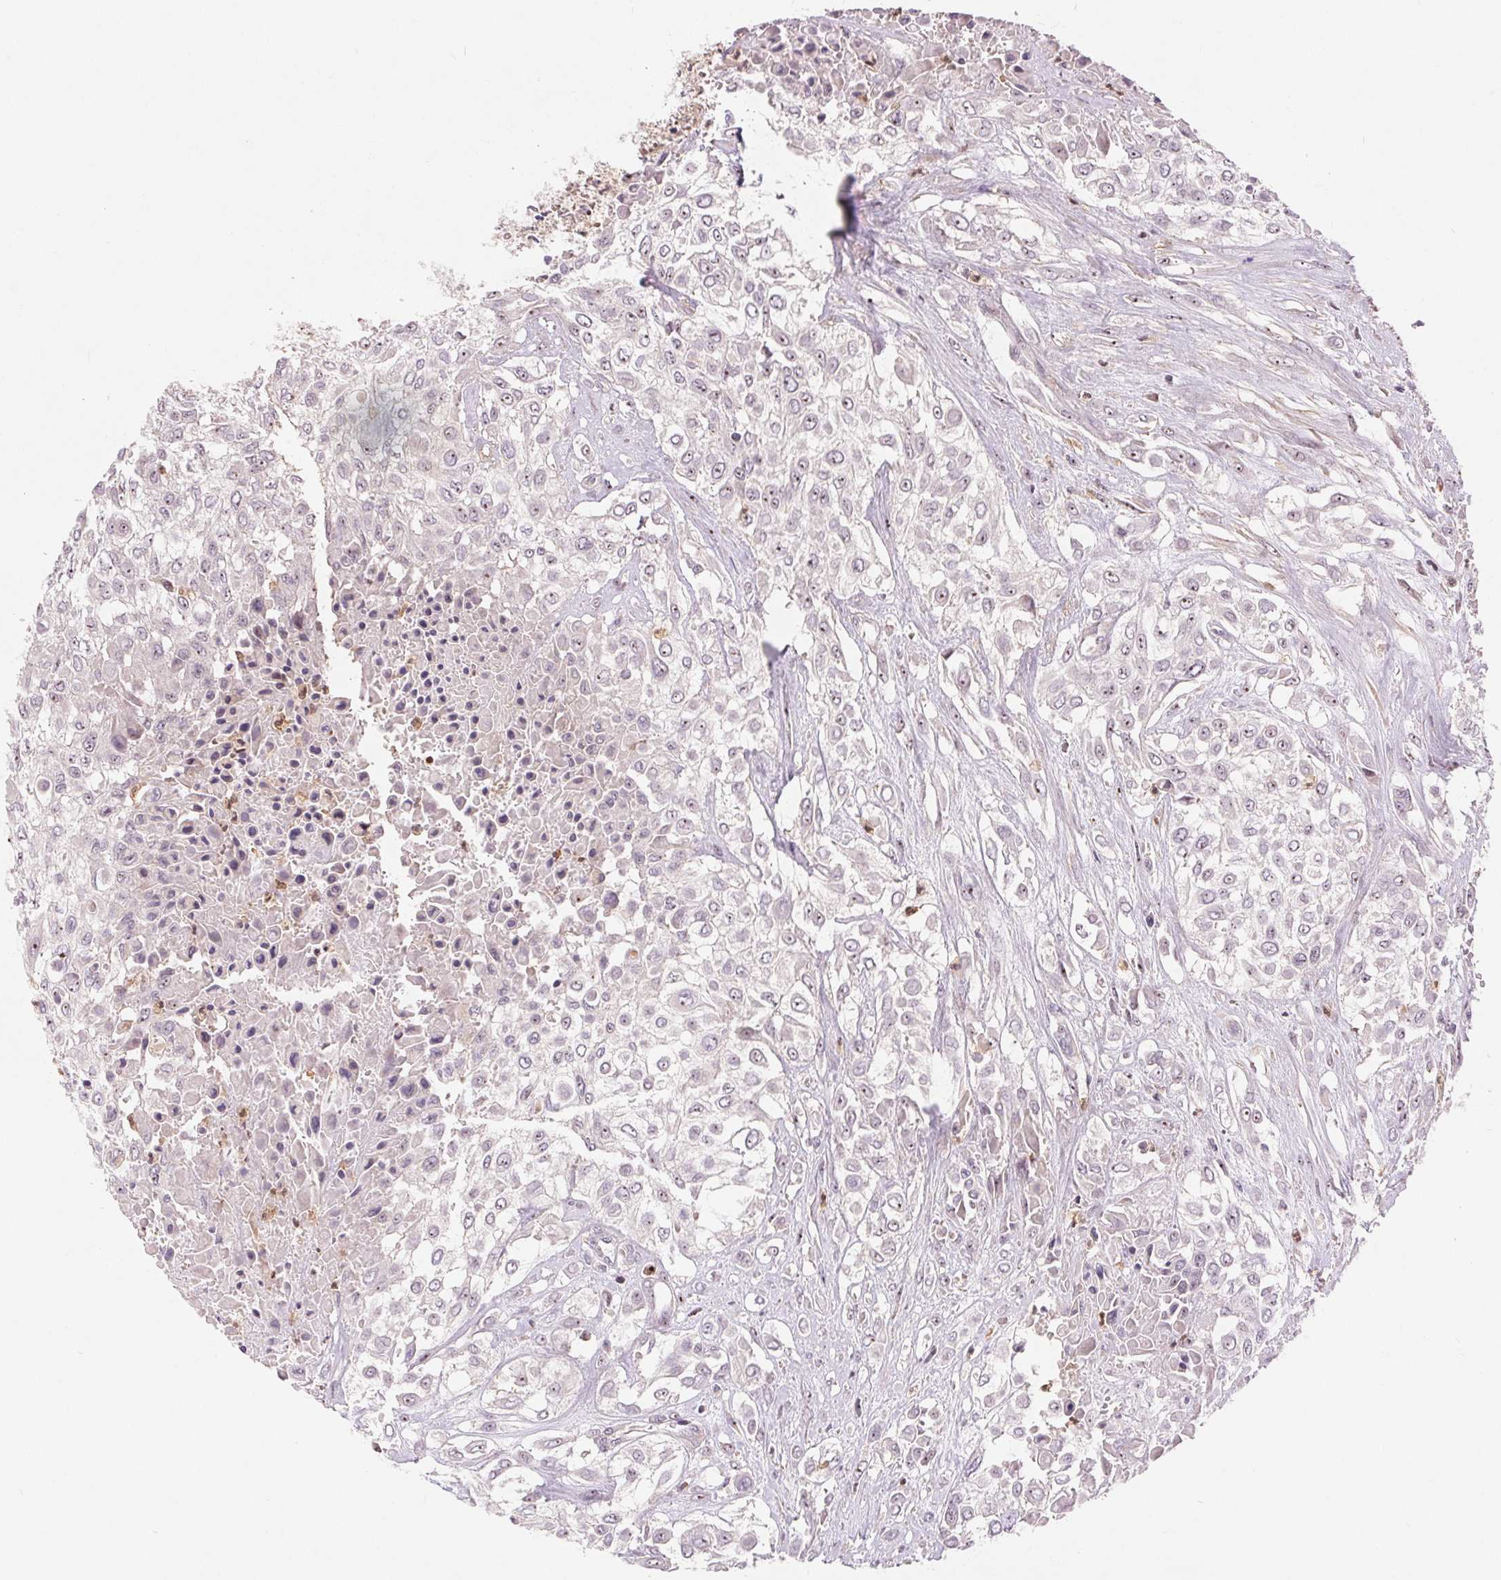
{"staining": {"intensity": "moderate", "quantity": "<25%", "location": "nuclear"}, "tissue": "urothelial cancer", "cell_type": "Tumor cells", "image_type": "cancer", "snomed": [{"axis": "morphology", "description": "Urothelial carcinoma, High grade"}, {"axis": "topography", "description": "Urinary bladder"}], "caption": "Urothelial cancer stained with a protein marker demonstrates moderate staining in tumor cells.", "gene": "RANBP3L", "patient": {"sex": "male", "age": 57}}